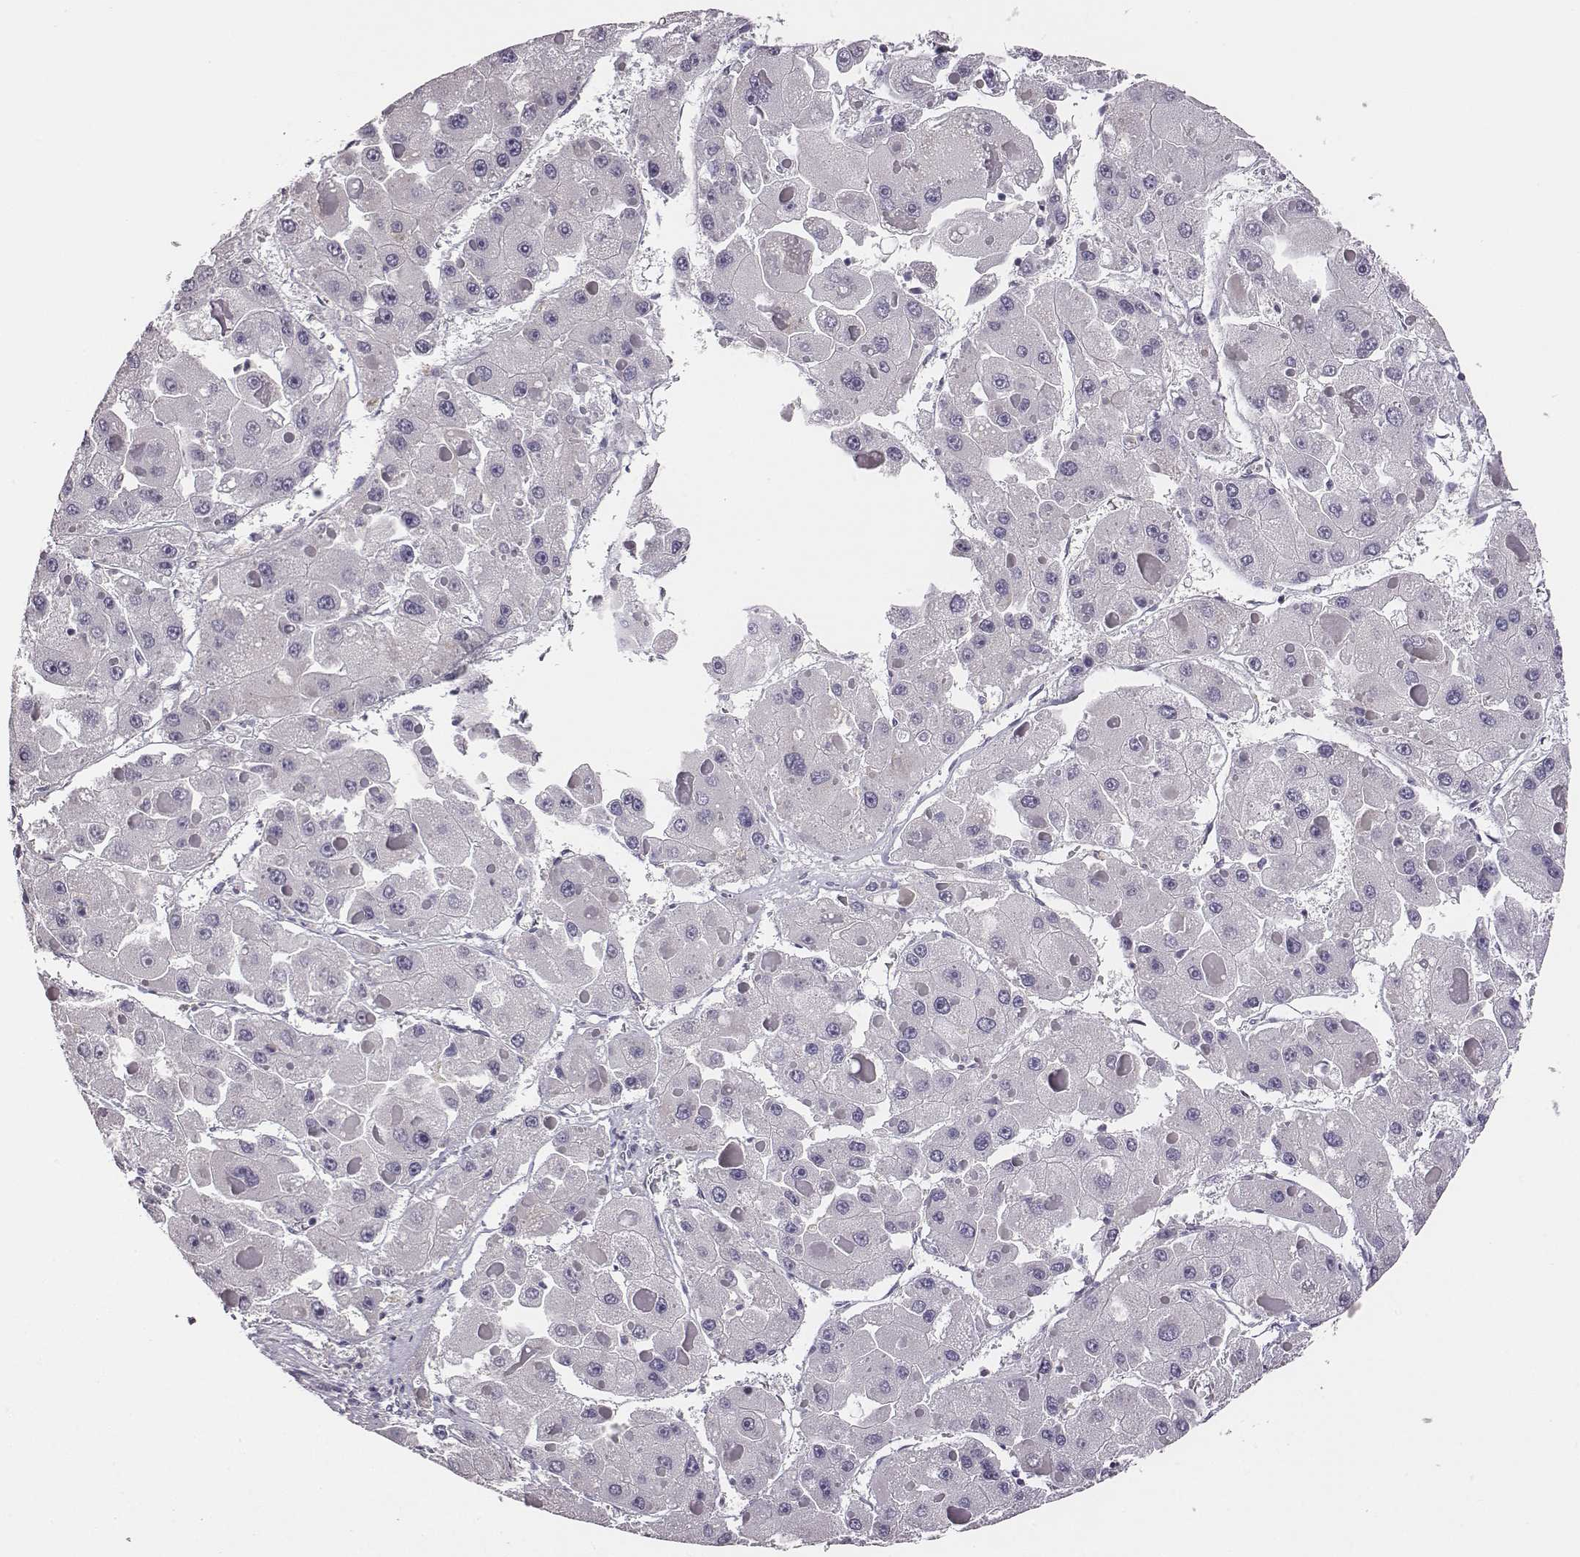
{"staining": {"intensity": "negative", "quantity": "none", "location": "none"}, "tissue": "liver cancer", "cell_type": "Tumor cells", "image_type": "cancer", "snomed": [{"axis": "morphology", "description": "Carcinoma, Hepatocellular, NOS"}, {"axis": "topography", "description": "Liver"}], "caption": "This photomicrograph is of liver cancer stained with IHC to label a protein in brown with the nuclei are counter-stained blue. There is no expression in tumor cells.", "gene": "ADAM7", "patient": {"sex": "female", "age": 73}}